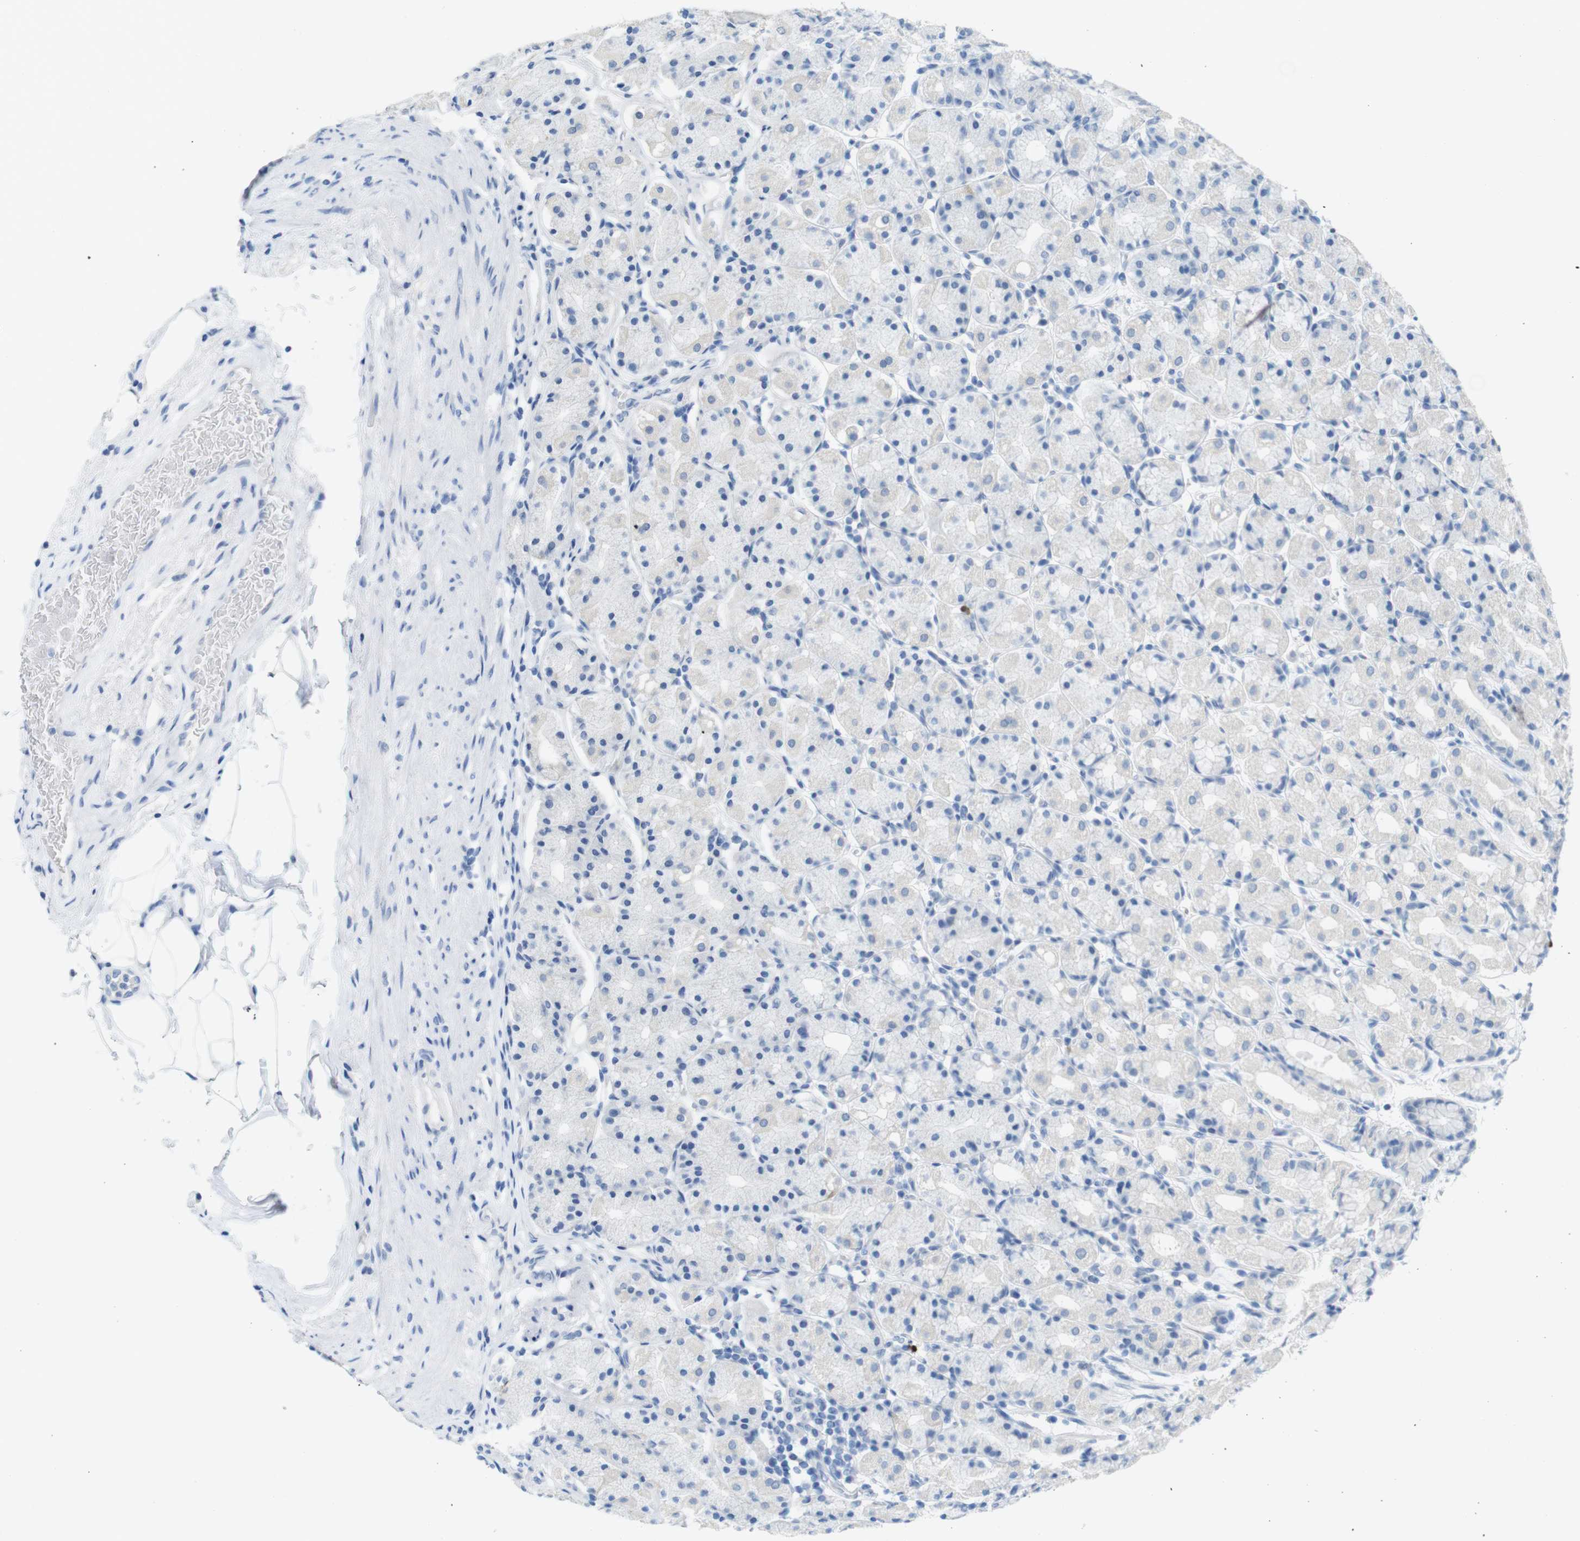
{"staining": {"intensity": "negative", "quantity": "none", "location": "none"}, "tissue": "stomach", "cell_type": "Glandular cells", "image_type": "normal", "snomed": [{"axis": "morphology", "description": "Normal tissue, NOS"}, {"axis": "topography", "description": "Stomach, upper"}], "caption": "This is an immunohistochemistry (IHC) image of normal human stomach. There is no expression in glandular cells.", "gene": "OPN1SW", "patient": {"sex": "male", "age": 68}}